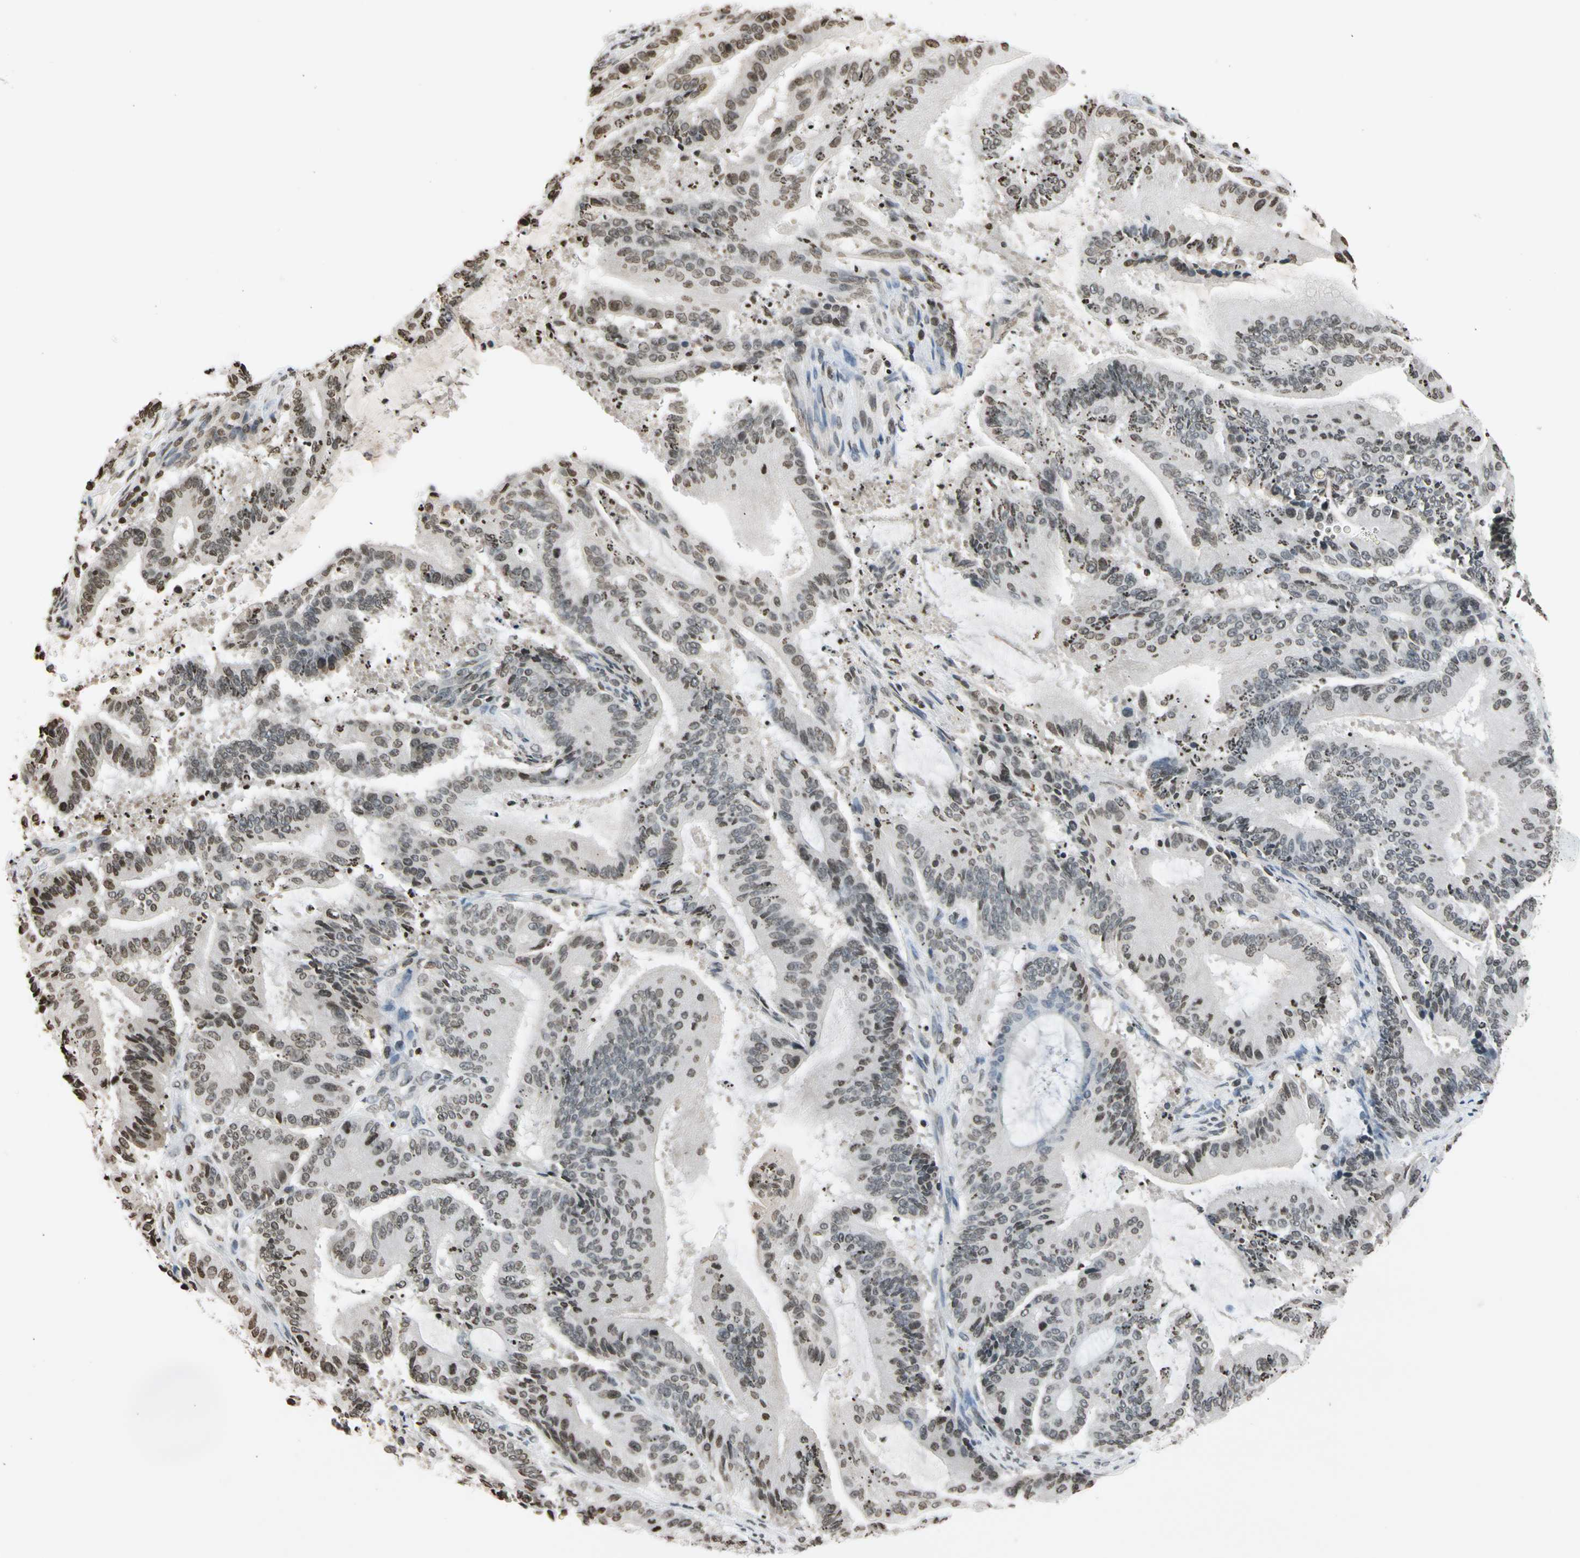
{"staining": {"intensity": "weak", "quantity": "25%-75%", "location": "nuclear"}, "tissue": "liver cancer", "cell_type": "Tumor cells", "image_type": "cancer", "snomed": [{"axis": "morphology", "description": "Cholangiocarcinoma"}, {"axis": "topography", "description": "Liver"}], "caption": "A brown stain highlights weak nuclear staining of a protein in human liver cancer tumor cells.", "gene": "GPX4", "patient": {"sex": "female", "age": 73}}